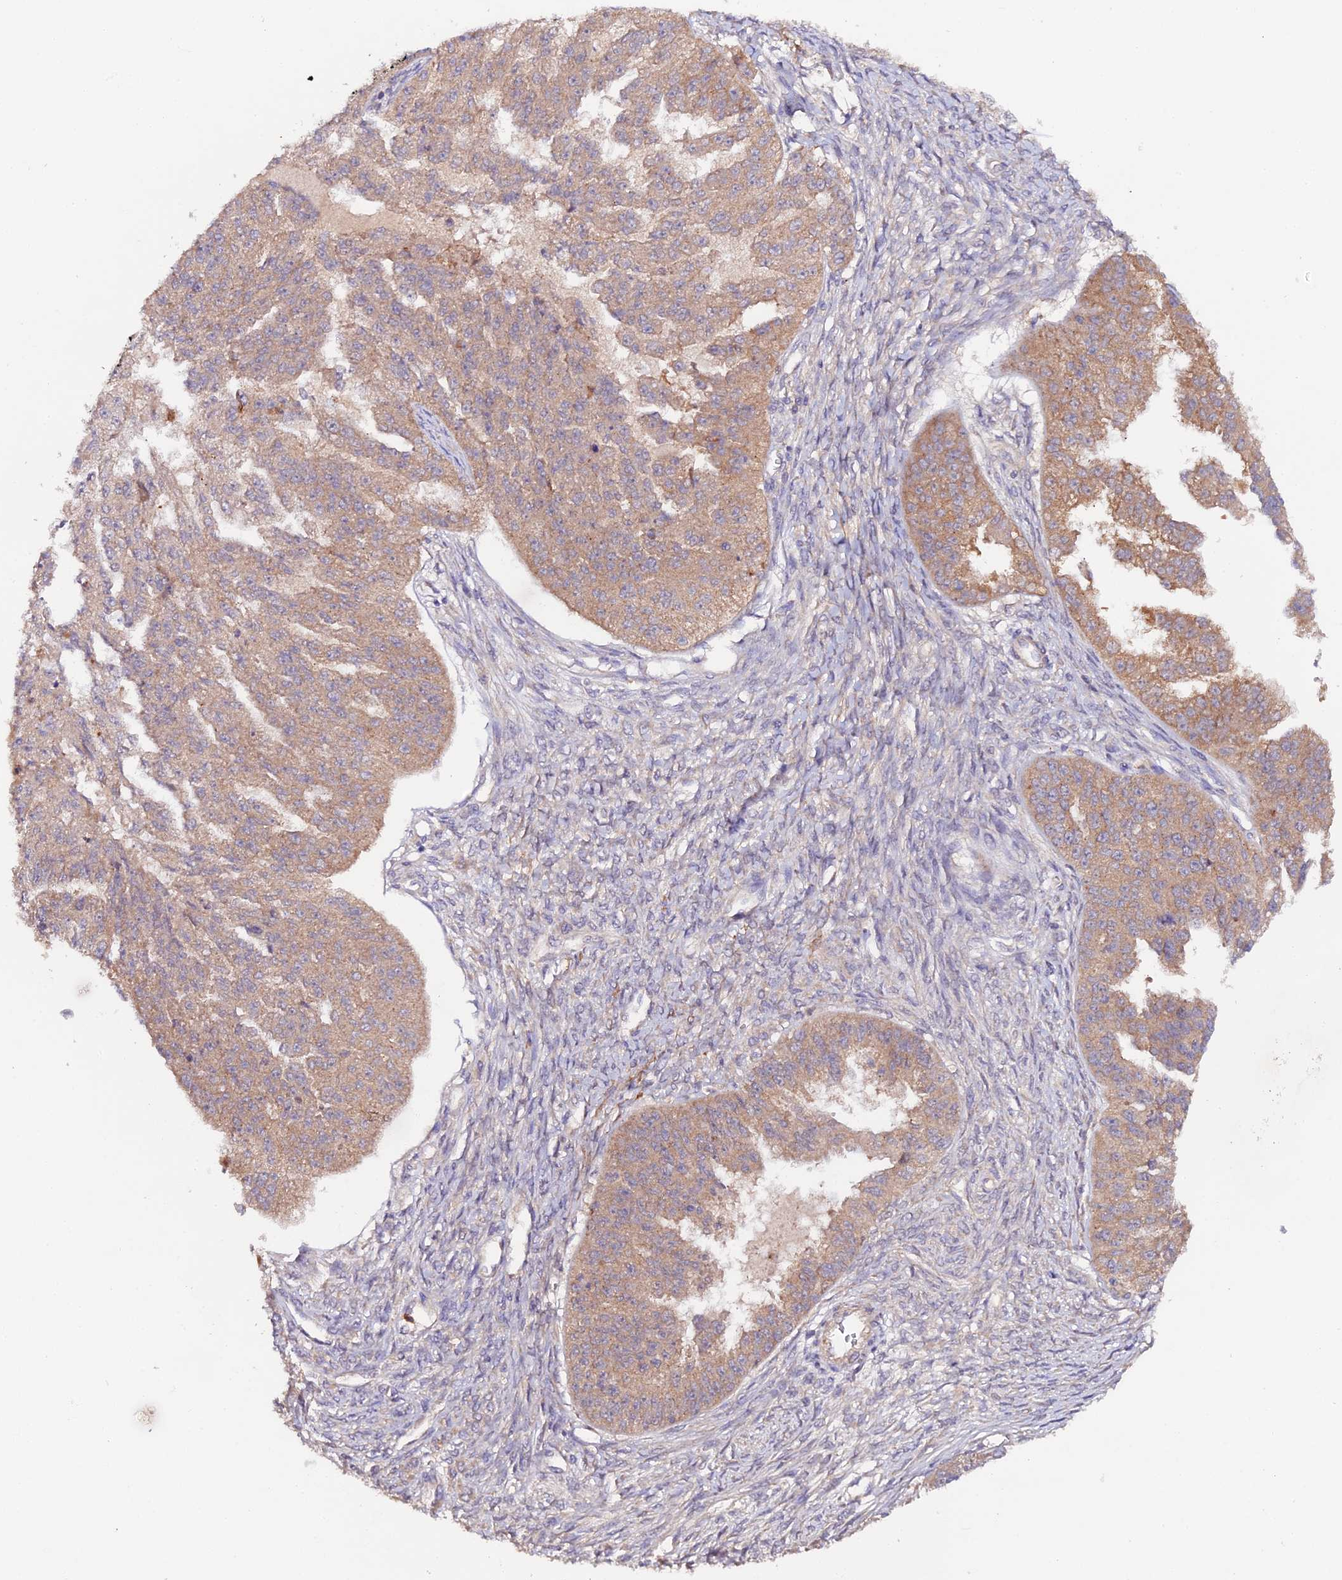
{"staining": {"intensity": "moderate", "quantity": ">75%", "location": "cytoplasmic/membranous"}, "tissue": "ovarian cancer", "cell_type": "Tumor cells", "image_type": "cancer", "snomed": [{"axis": "morphology", "description": "Cystadenocarcinoma, serous, NOS"}, {"axis": "topography", "description": "Ovary"}], "caption": "Serous cystadenocarcinoma (ovarian) tissue reveals moderate cytoplasmic/membranous staining in approximately >75% of tumor cells Nuclei are stained in blue.", "gene": "TRIM26", "patient": {"sex": "female", "age": 58}}